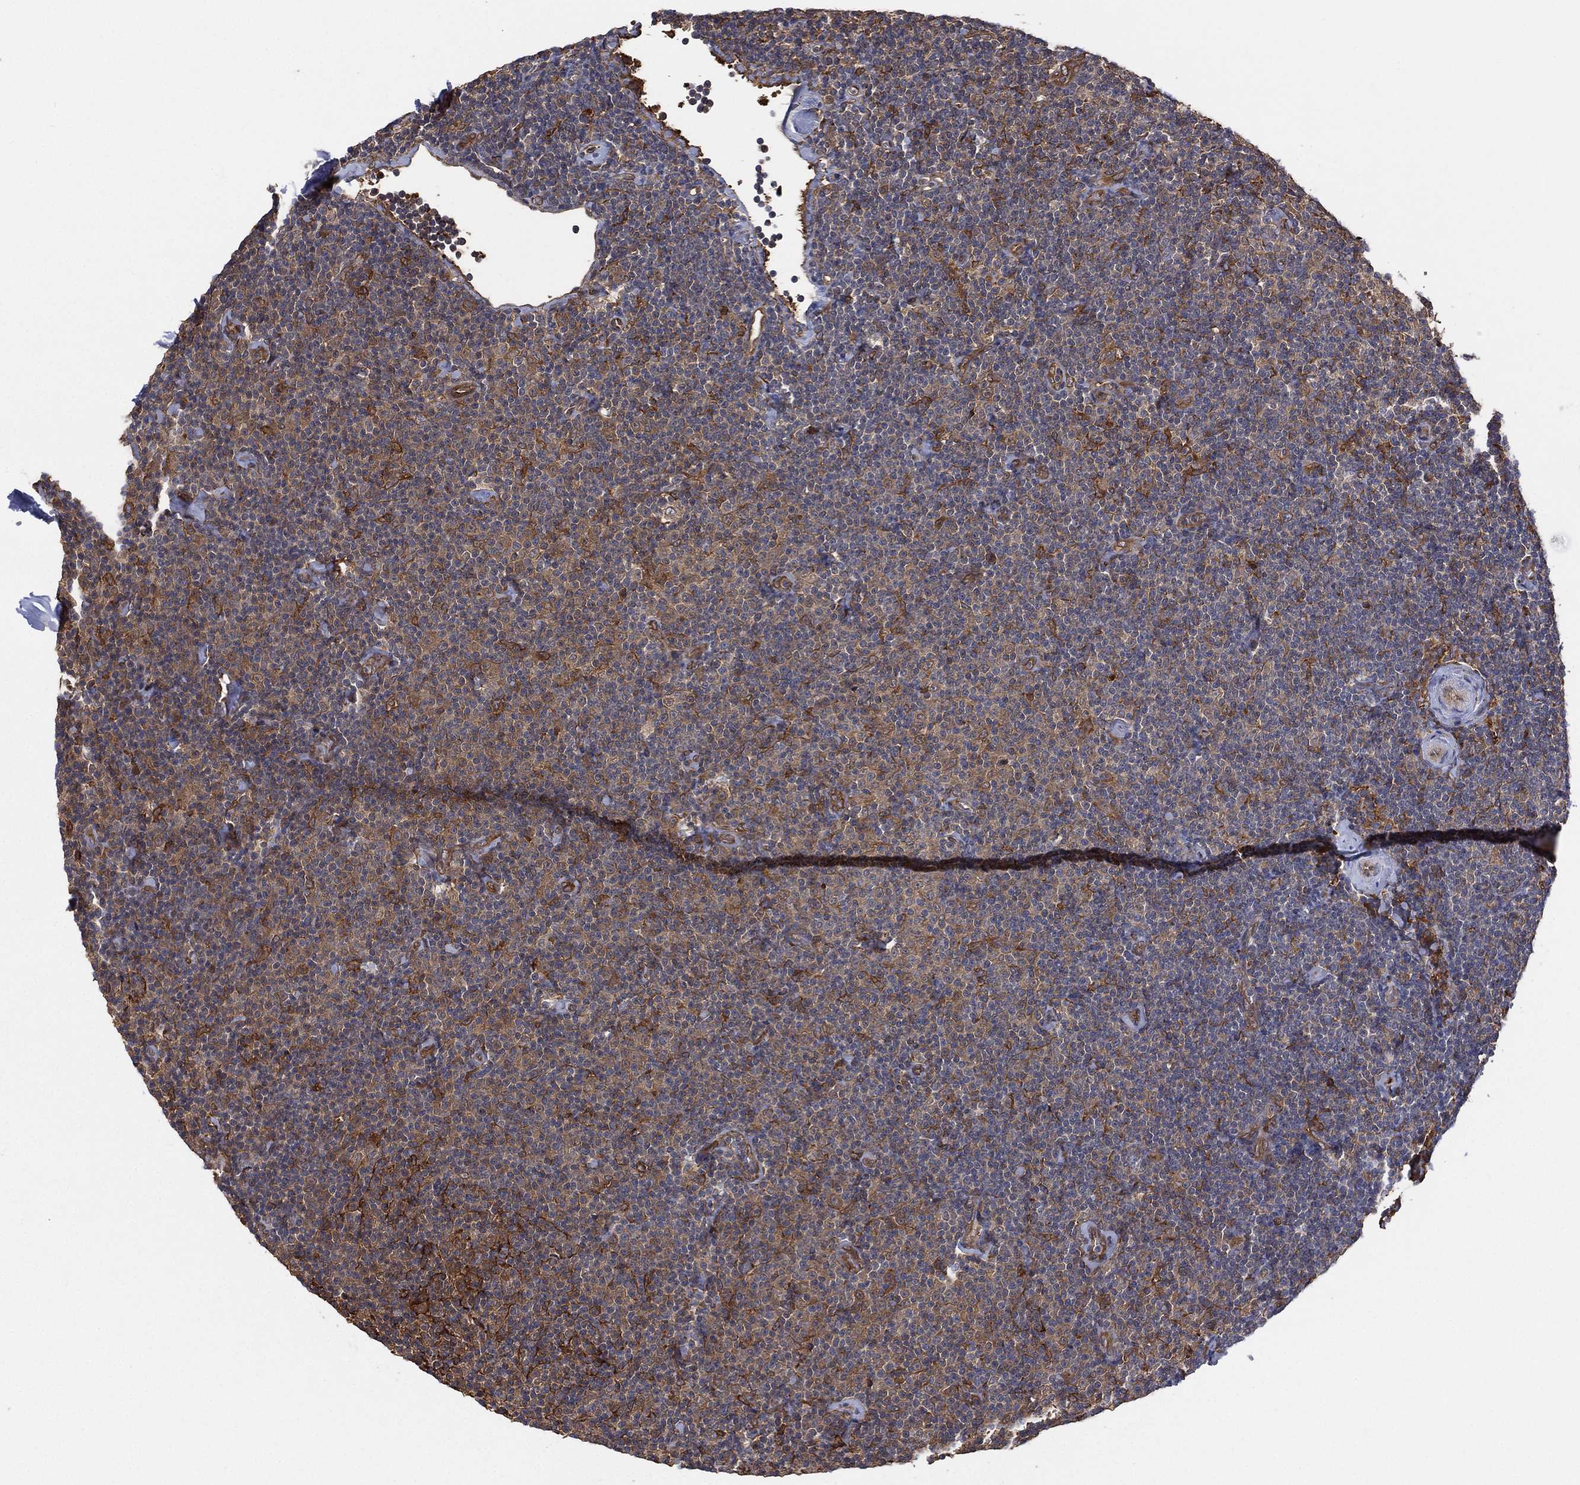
{"staining": {"intensity": "moderate", "quantity": "25%-75%", "location": "cytoplasmic/membranous"}, "tissue": "lymphoma", "cell_type": "Tumor cells", "image_type": "cancer", "snomed": [{"axis": "morphology", "description": "Malignant lymphoma, non-Hodgkin's type, Low grade"}, {"axis": "topography", "description": "Lymph node"}], "caption": "Immunohistochemical staining of low-grade malignant lymphoma, non-Hodgkin's type exhibits medium levels of moderate cytoplasmic/membranous staining in about 25%-75% of tumor cells.", "gene": "PSMG4", "patient": {"sex": "male", "age": 81}}